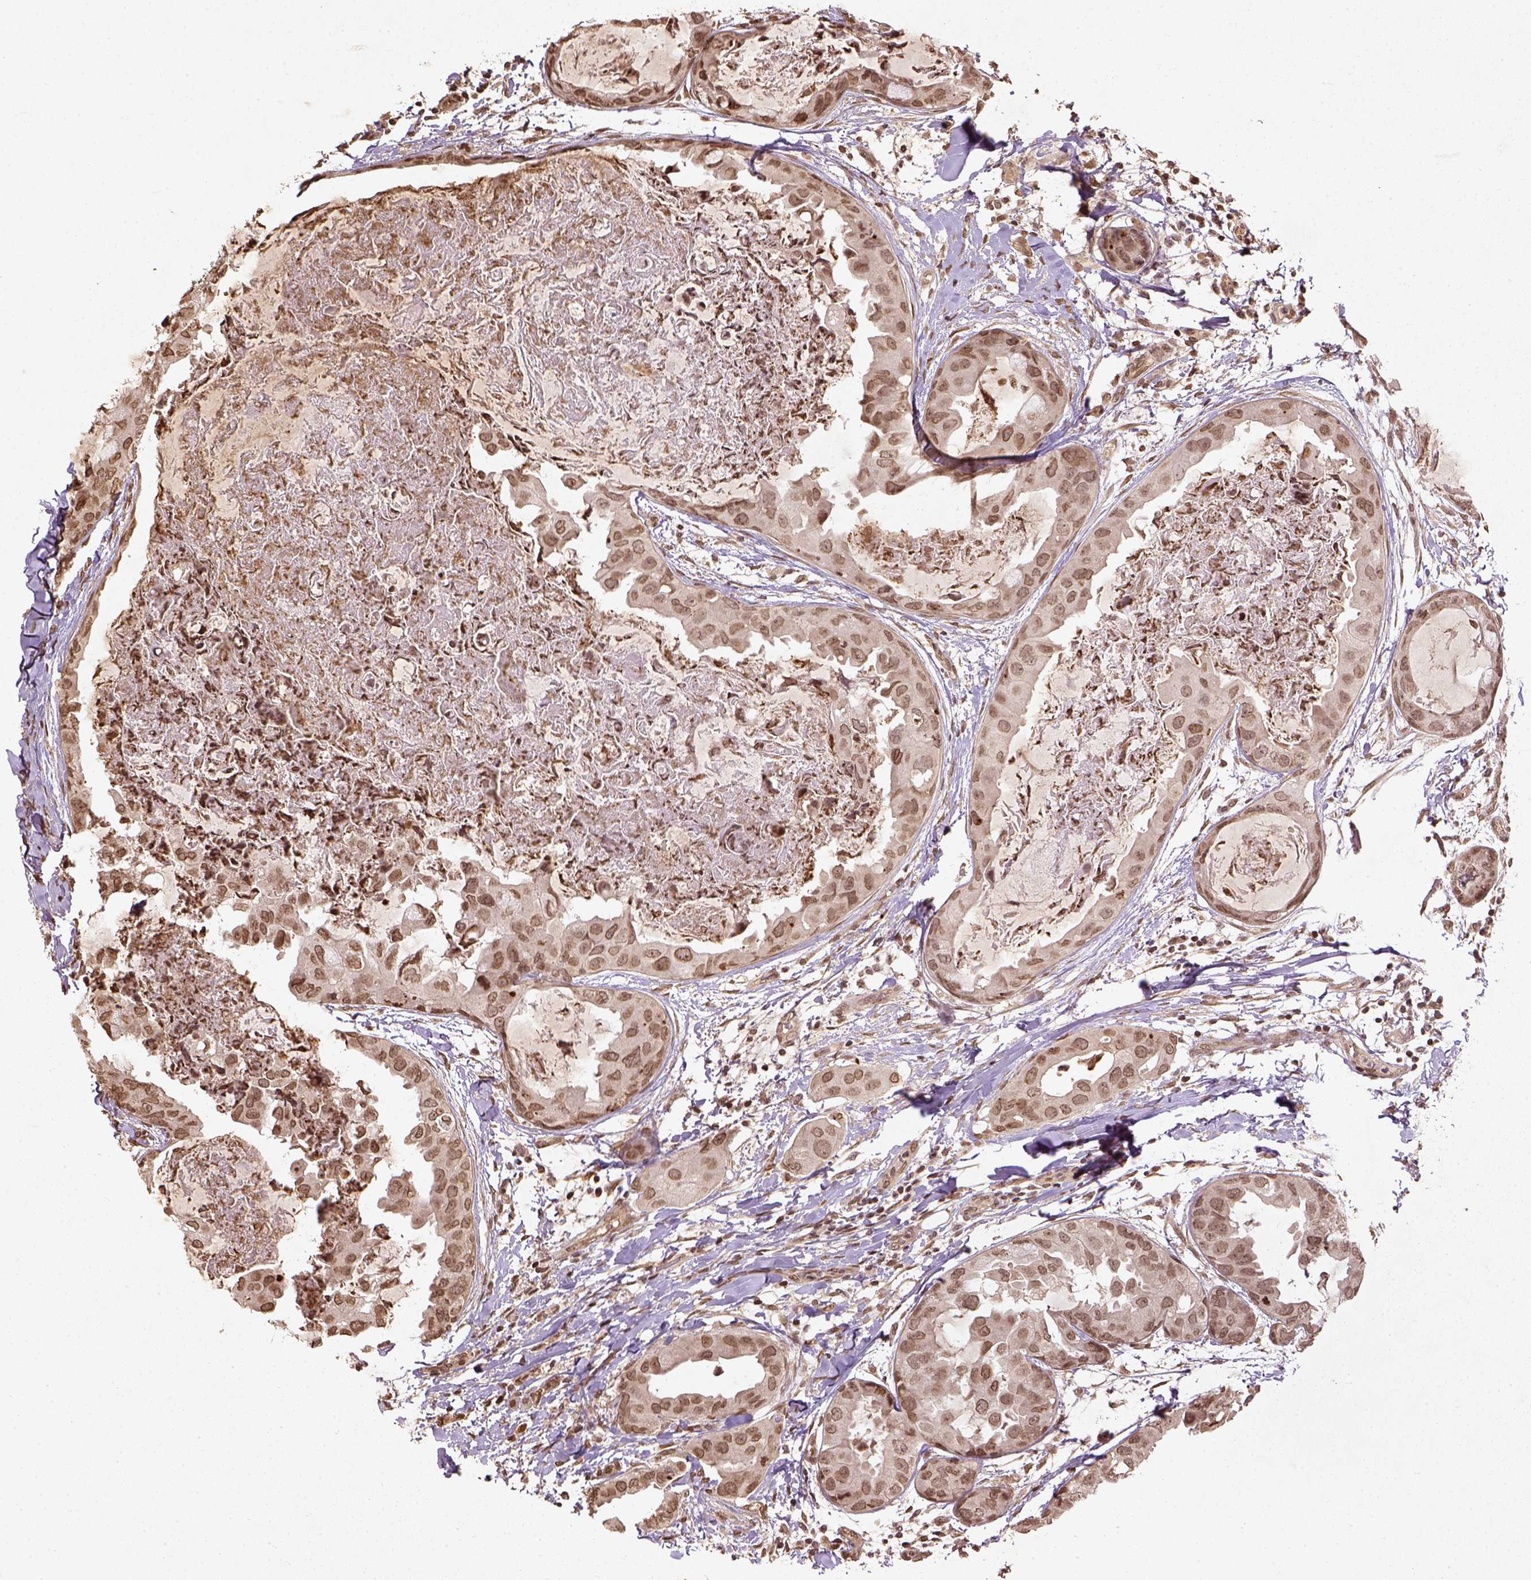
{"staining": {"intensity": "moderate", "quantity": ">75%", "location": "nuclear"}, "tissue": "breast cancer", "cell_type": "Tumor cells", "image_type": "cancer", "snomed": [{"axis": "morphology", "description": "Normal tissue, NOS"}, {"axis": "morphology", "description": "Duct carcinoma"}, {"axis": "topography", "description": "Breast"}], "caption": "The micrograph exhibits staining of breast cancer, revealing moderate nuclear protein expression (brown color) within tumor cells. (DAB (3,3'-diaminobenzidine) IHC, brown staining for protein, blue staining for nuclei).", "gene": "BANF1", "patient": {"sex": "female", "age": 40}}